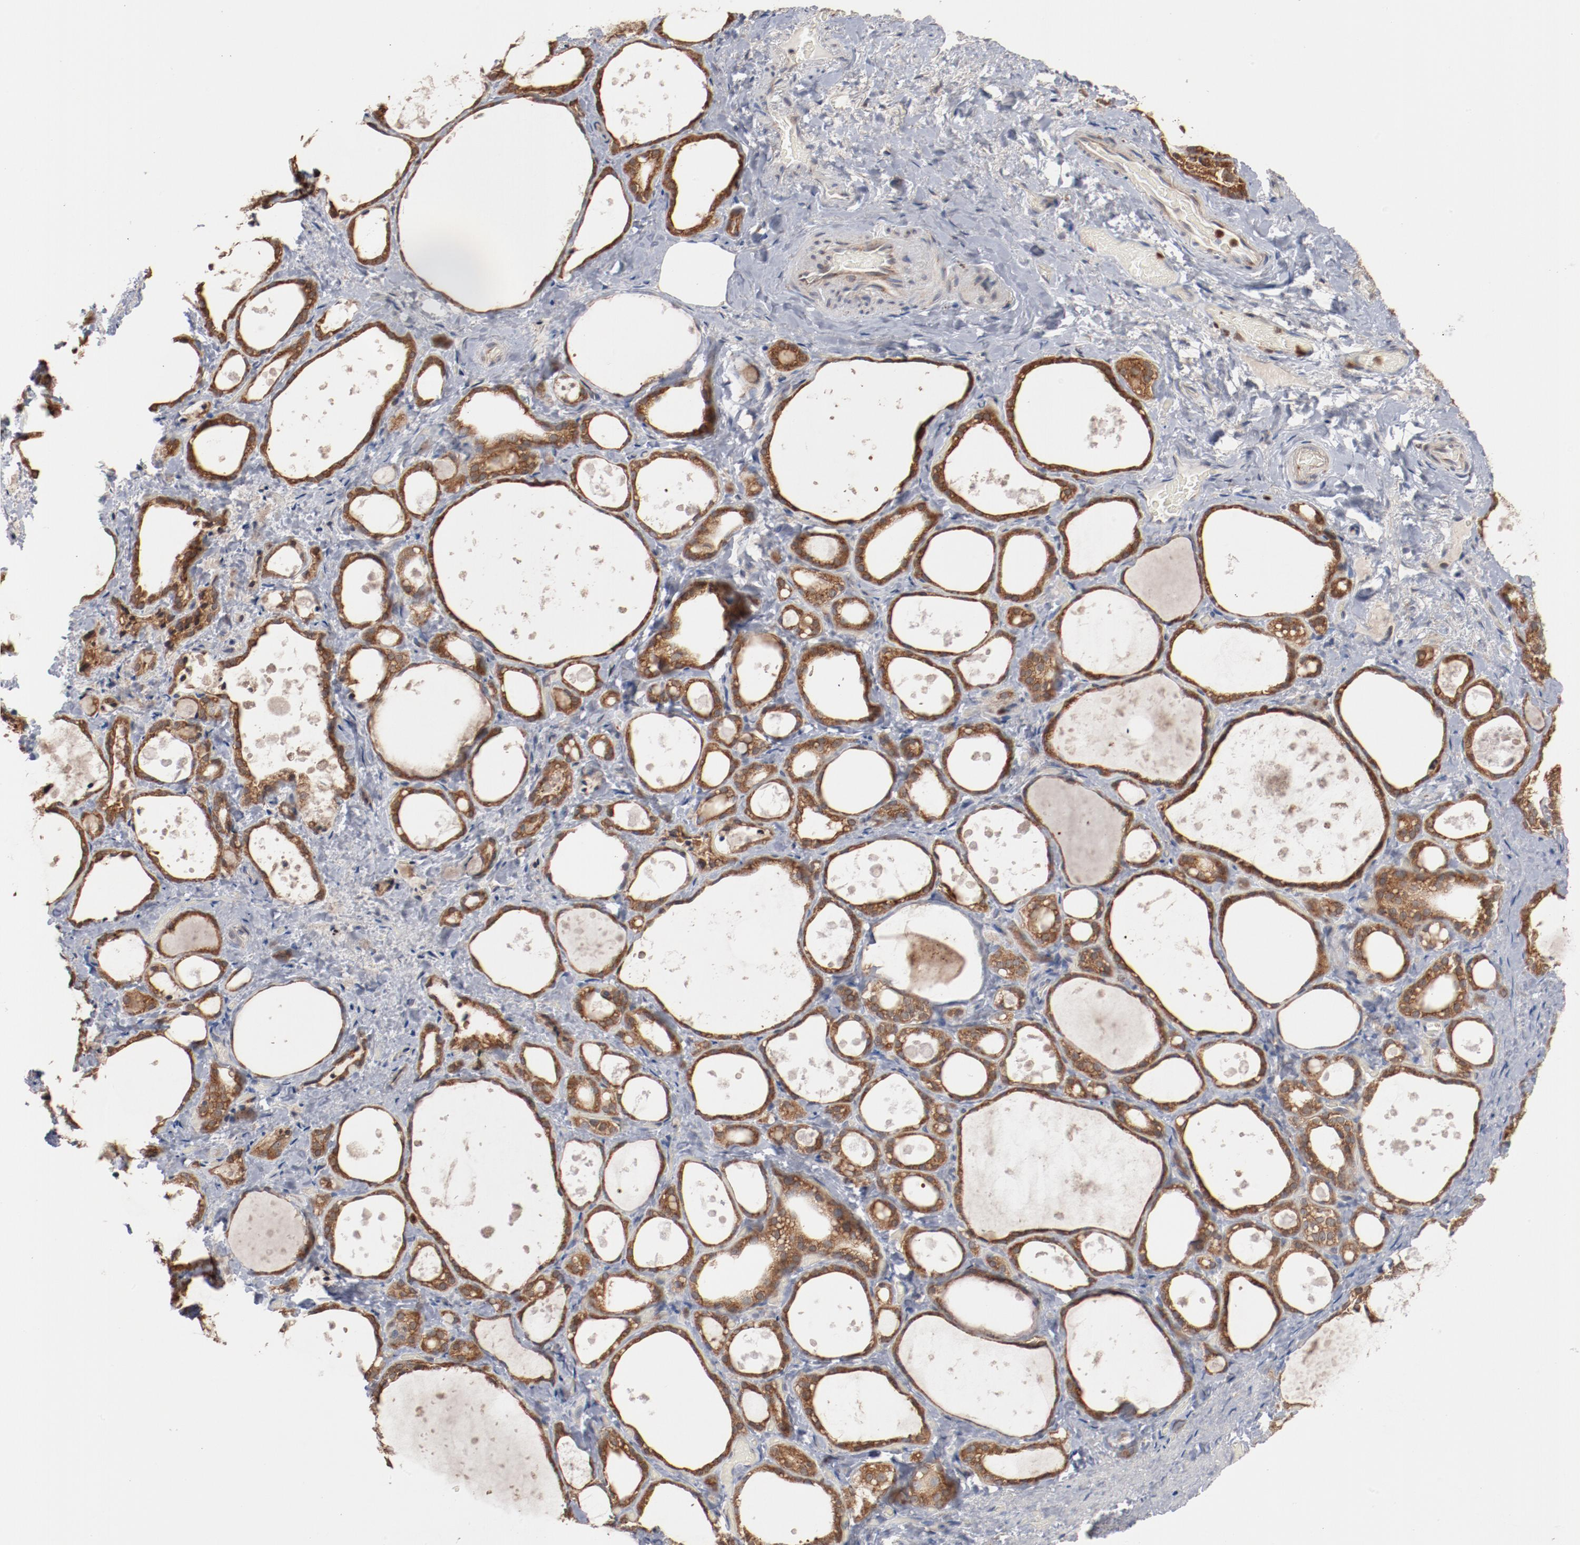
{"staining": {"intensity": "strong", "quantity": ">75%", "location": "cytoplasmic/membranous"}, "tissue": "thyroid gland", "cell_type": "Glandular cells", "image_type": "normal", "snomed": [{"axis": "morphology", "description": "Normal tissue, NOS"}, {"axis": "topography", "description": "Thyroid gland"}], "caption": "Strong cytoplasmic/membranous positivity for a protein is identified in about >75% of glandular cells of normal thyroid gland using immunohistochemistry (IHC).", "gene": "RNASE11", "patient": {"sex": "female", "age": 75}}